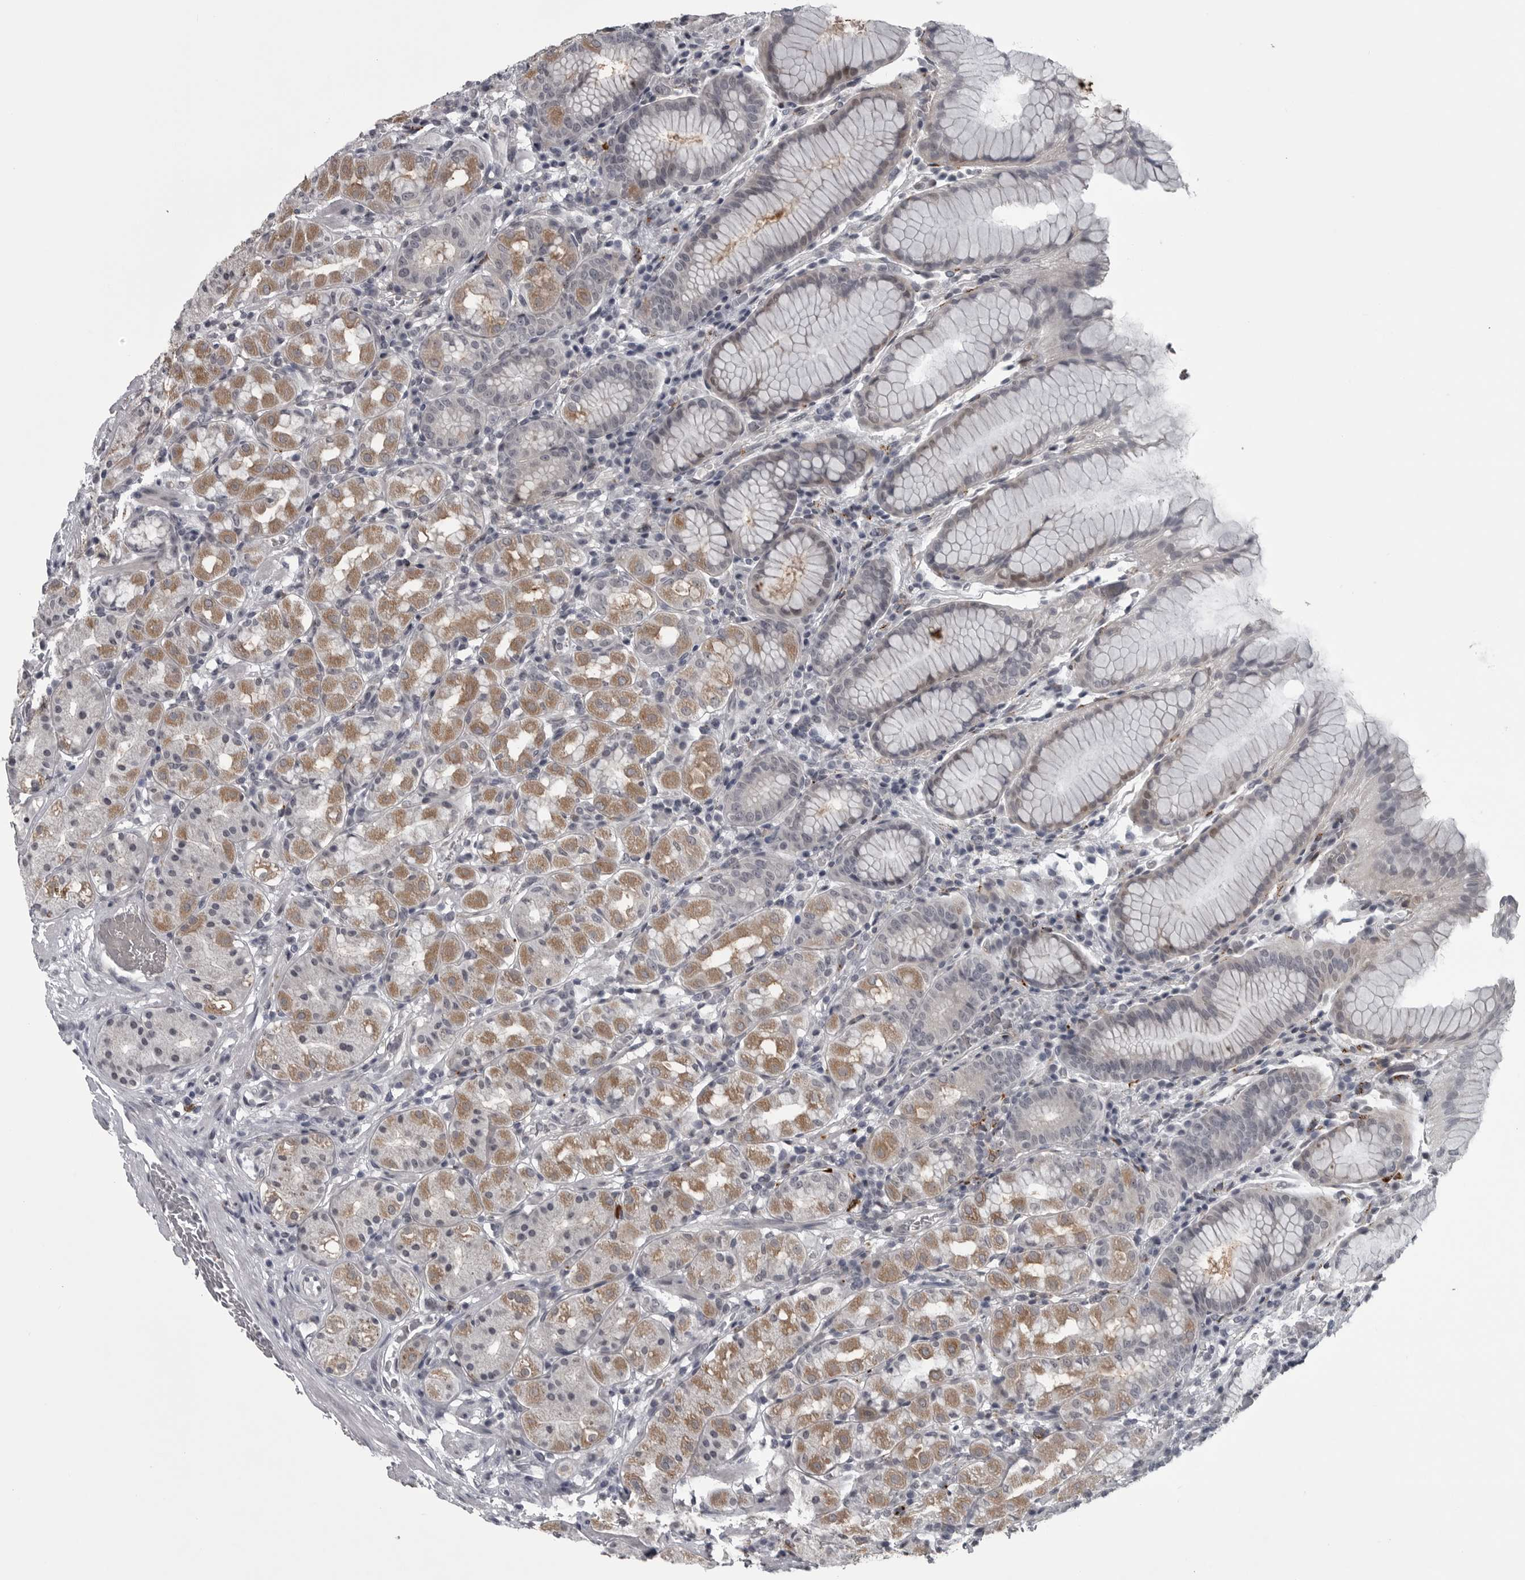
{"staining": {"intensity": "moderate", "quantity": "25%-75%", "location": "cytoplasmic/membranous"}, "tissue": "stomach", "cell_type": "Glandular cells", "image_type": "normal", "snomed": [{"axis": "morphology", "description": "Normal tissue, NOS"}, {"axis": "topography", "description": "Stomach, lower"}], "caption": "Moderate cytoplasmic/membranous staining for a protein is identified in about 25%-75% of glandular cells of unremarkable stomach using immunohistochemistry (IHC).", "gene": "LYSMD1", "patient": {"sex": "female", "age": 56}}